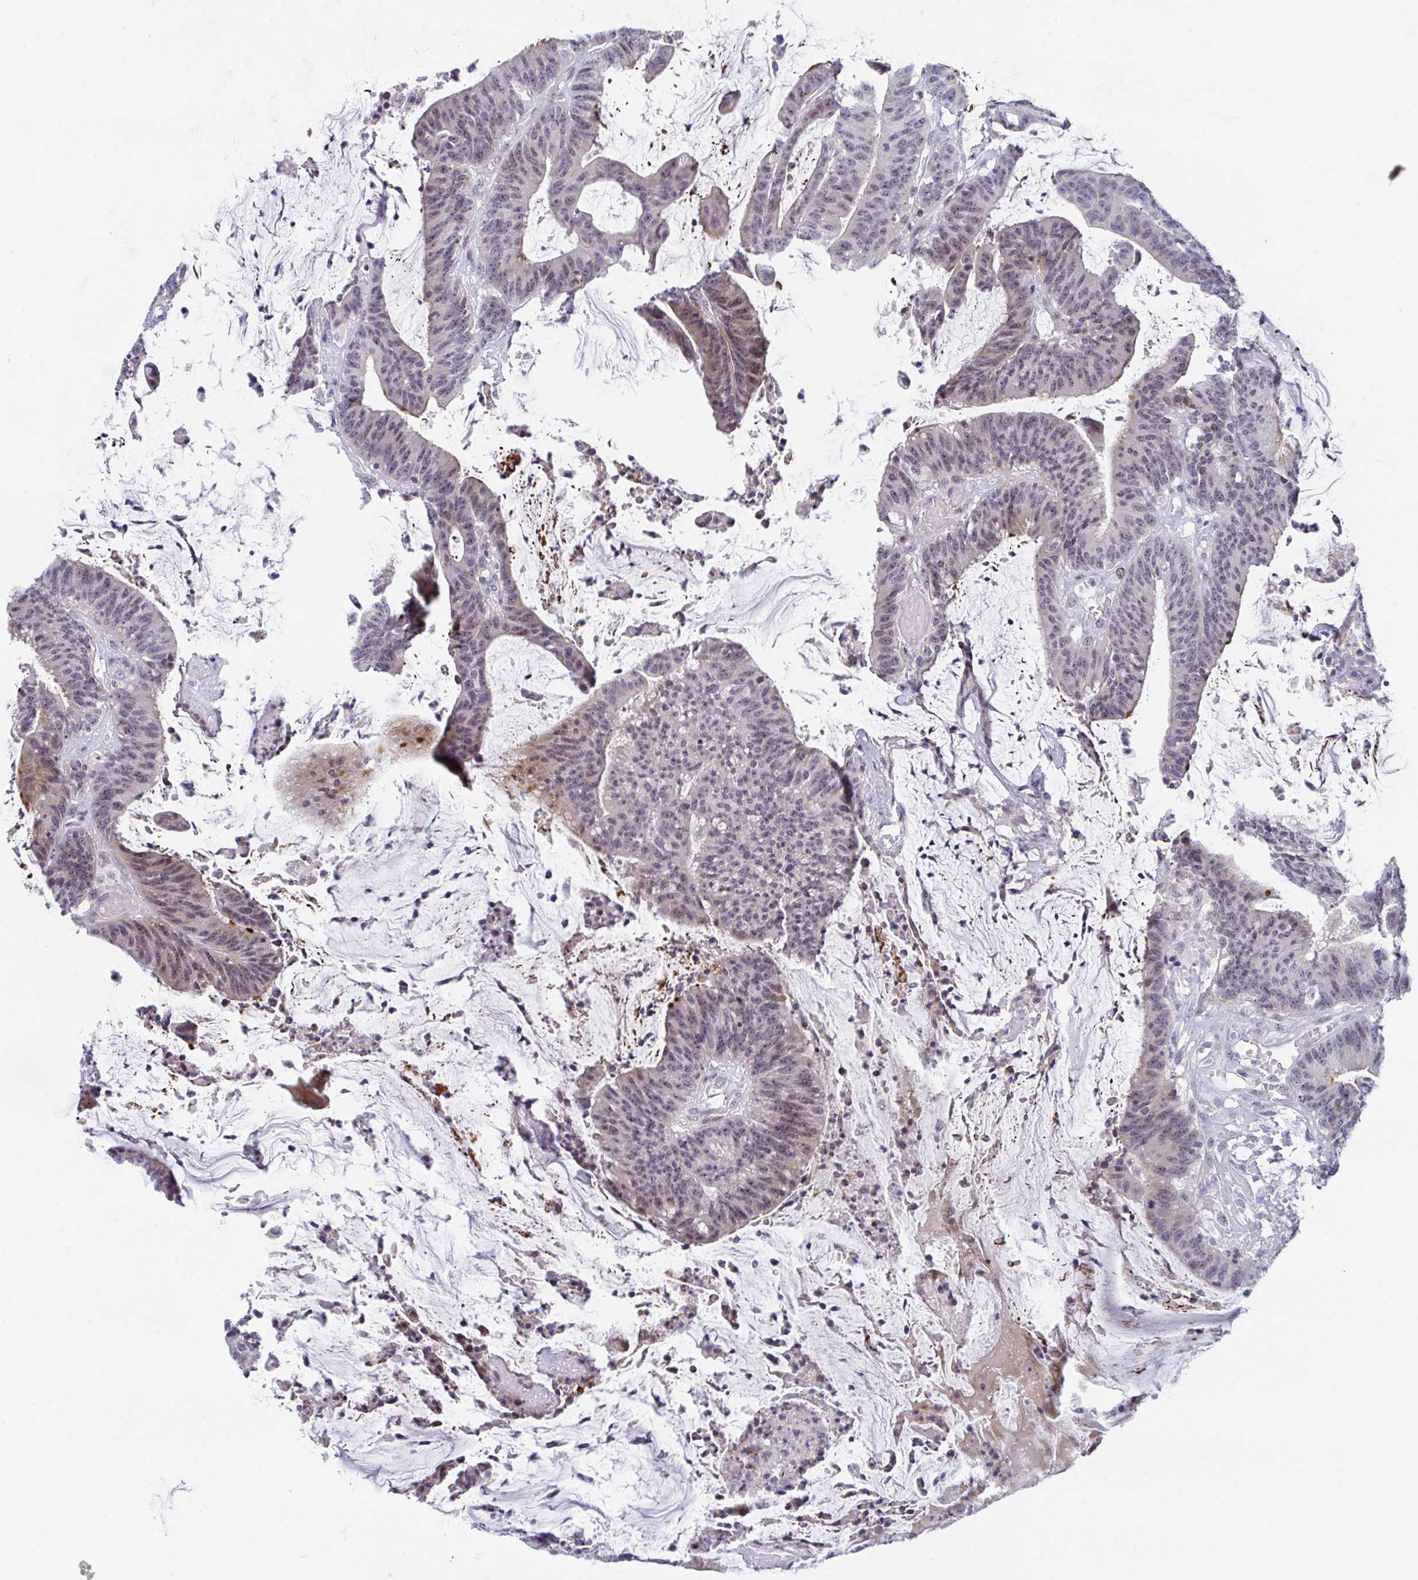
{"staining": {"intensity": "weak", "quantity": ">75%", "location": "nuclear"}, "tissue": "colorectal cancer", "cell_type": "Tumor cells", "image_type": "cancer", "snomed": [{"axis": "morphology", "description": "Adenocarcinoma, NOS"}, {"axis": "topography", "description": "Colon"}], "caption": "Weak nuclear expression is present in approximately >75% of tumor cells in adenocarcinoma (colorectal).", "gene": "CENPT", "patient": {"sex": "female", "age": 78}}